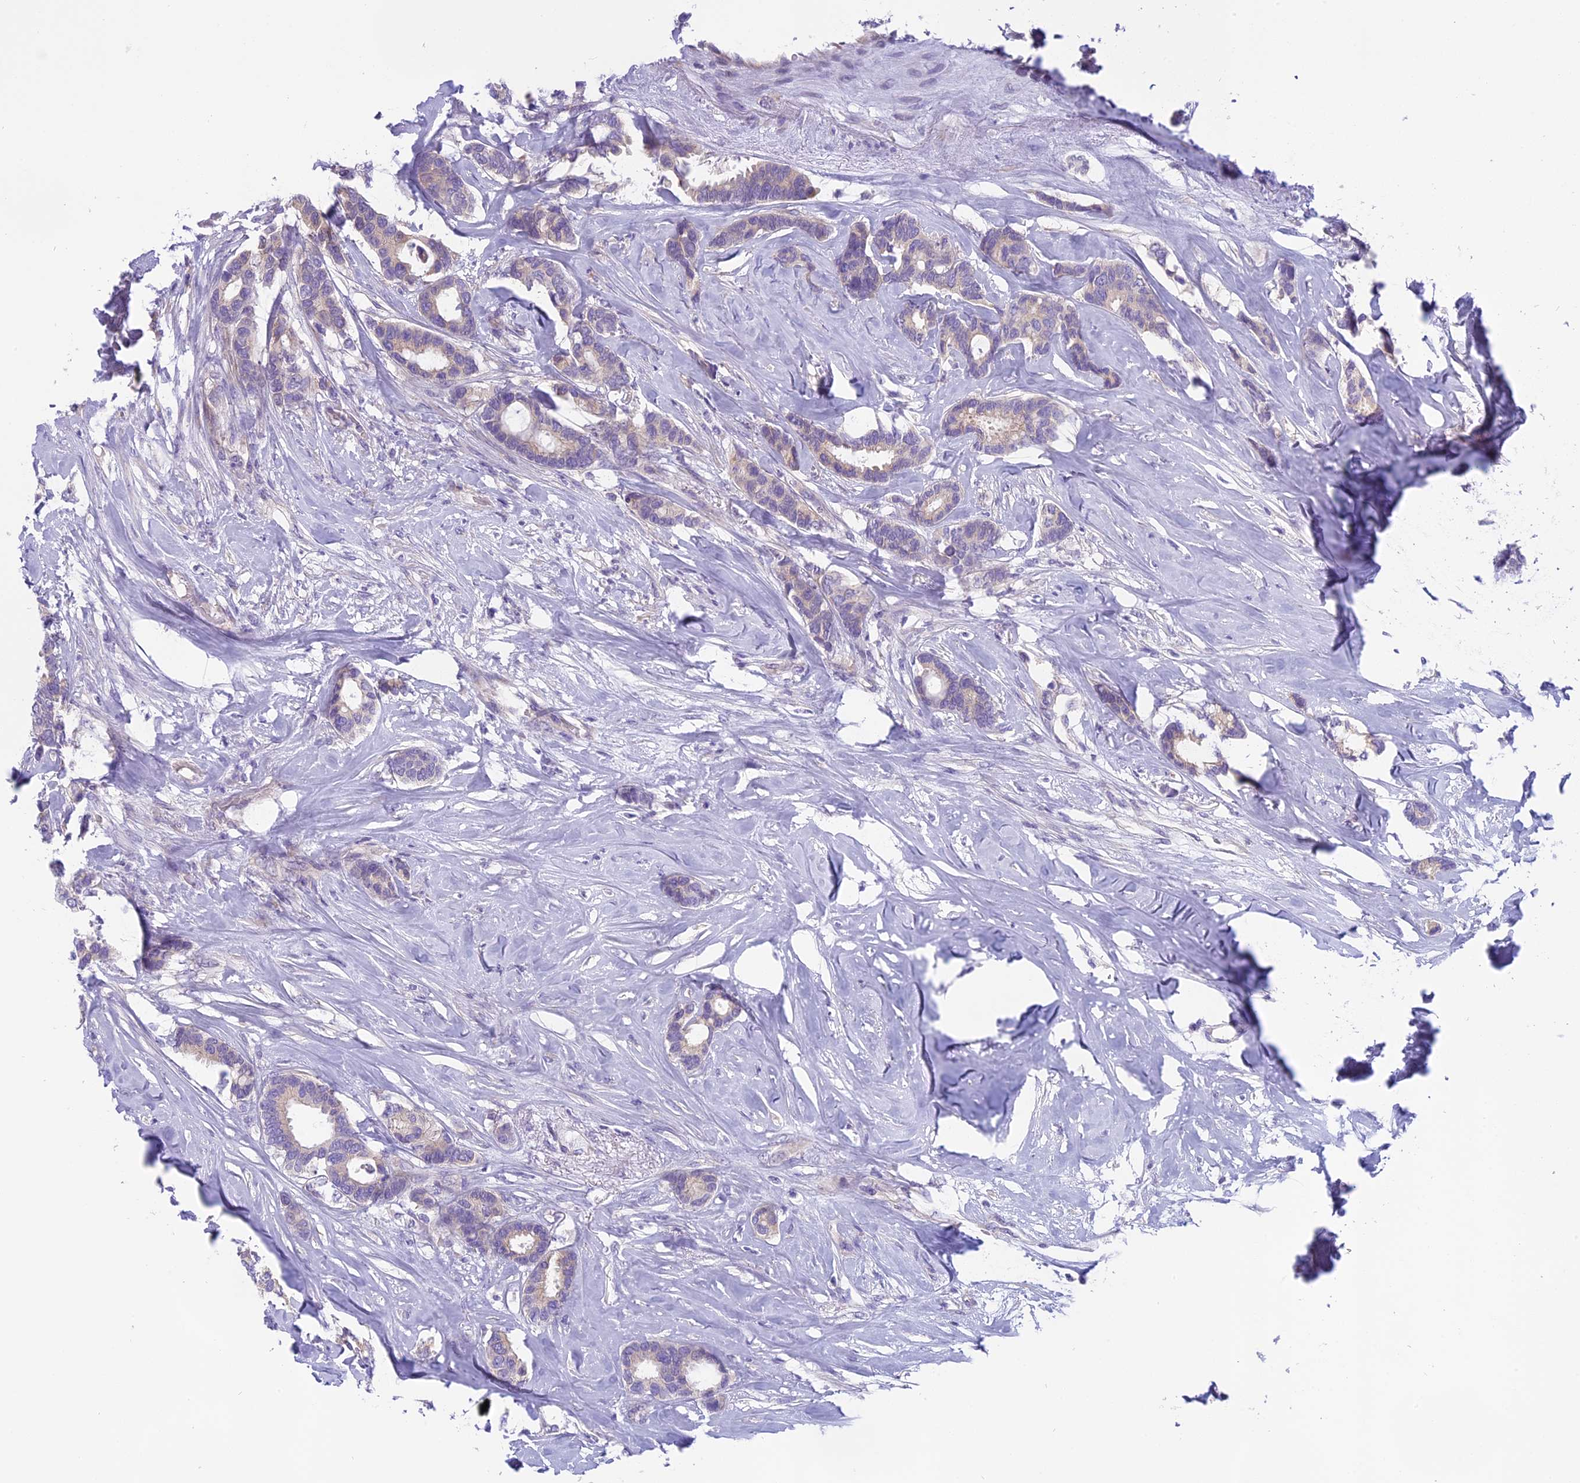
{"staining": {"intensity": "negative", "quantity": "none", "location": "none"}, "tissue": "breast cancer", "cell_type": "Tumor cells", "image_type": "cancer", "snomed": [{"axis": "morphology", "description": "Duct carcinoma"}, {"axis": "topography", "description": "Breast"}], "caption": "Immunohistochemistry of breast intraductal carcinoma reveals no expression in tumor cells.", "gene": "ARHGEF37", "patient": {"sex": "female", "age": 87}}